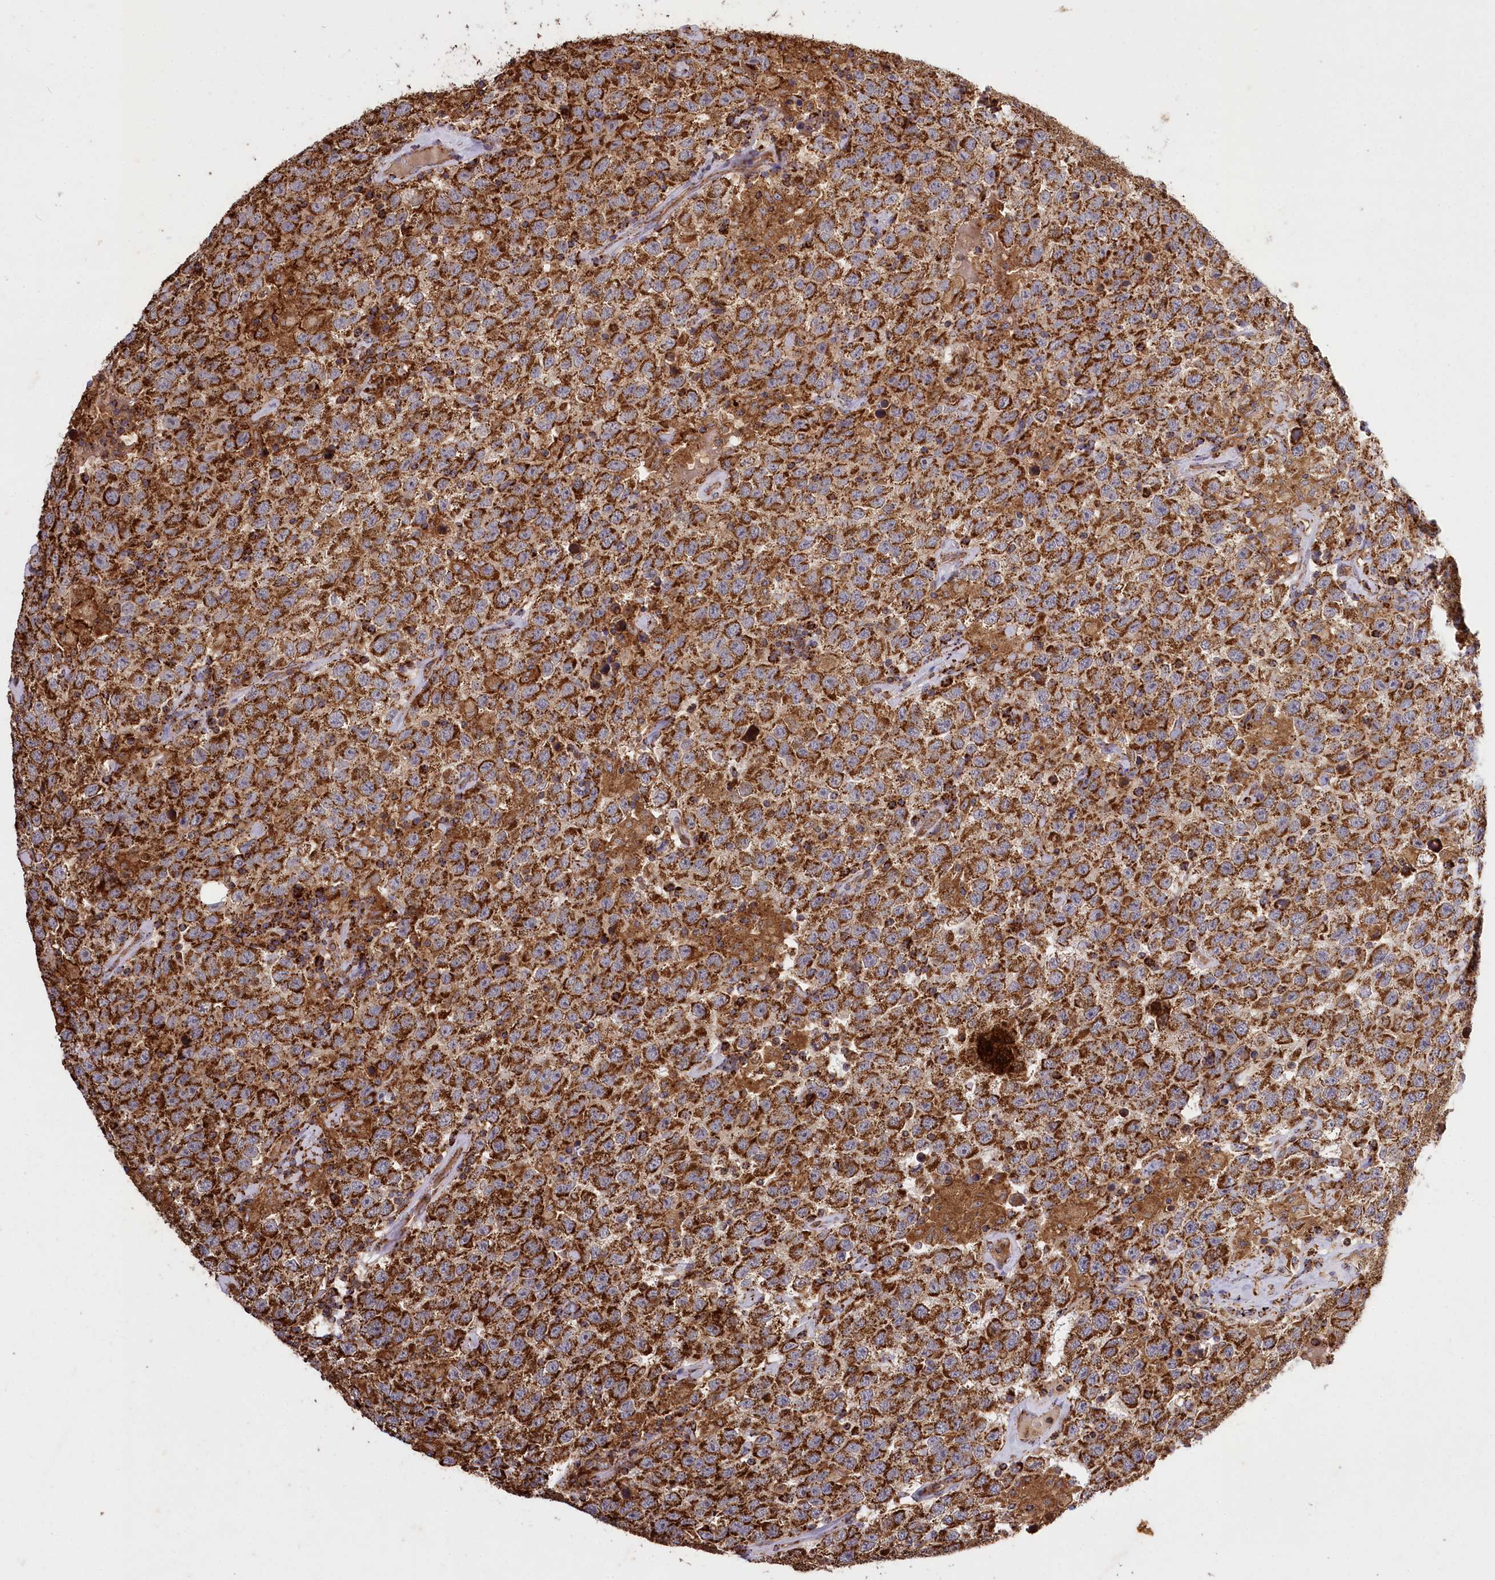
{"staining": {"intensity": "strong", "quantity": "25%-75%", "location": "cytoplasmic/membranous"}, "tissue": "testis cancer", "cell_type": "Tumor cells", "image_type": "cancer", "snomed": [{"axis": "morphology", "description": "Seminoma, NOS"}, {"axis": "topography", "description": "Testis"}], "caption": "IHC staining of testis seminoma, which reveals high levels of strong cytoplasmic/membranous expression in about 25%-75% of tumor cells indicating strong cytoplasmic/membranous protein staining. The staining was performed using DAB (3,3'-diaminobenzidine) (brown) for protein detection and nuclei were counterstained in hematoxylin (blue).", "gene": "CARD19", "patient": {"sex": "male", "age": 41}}